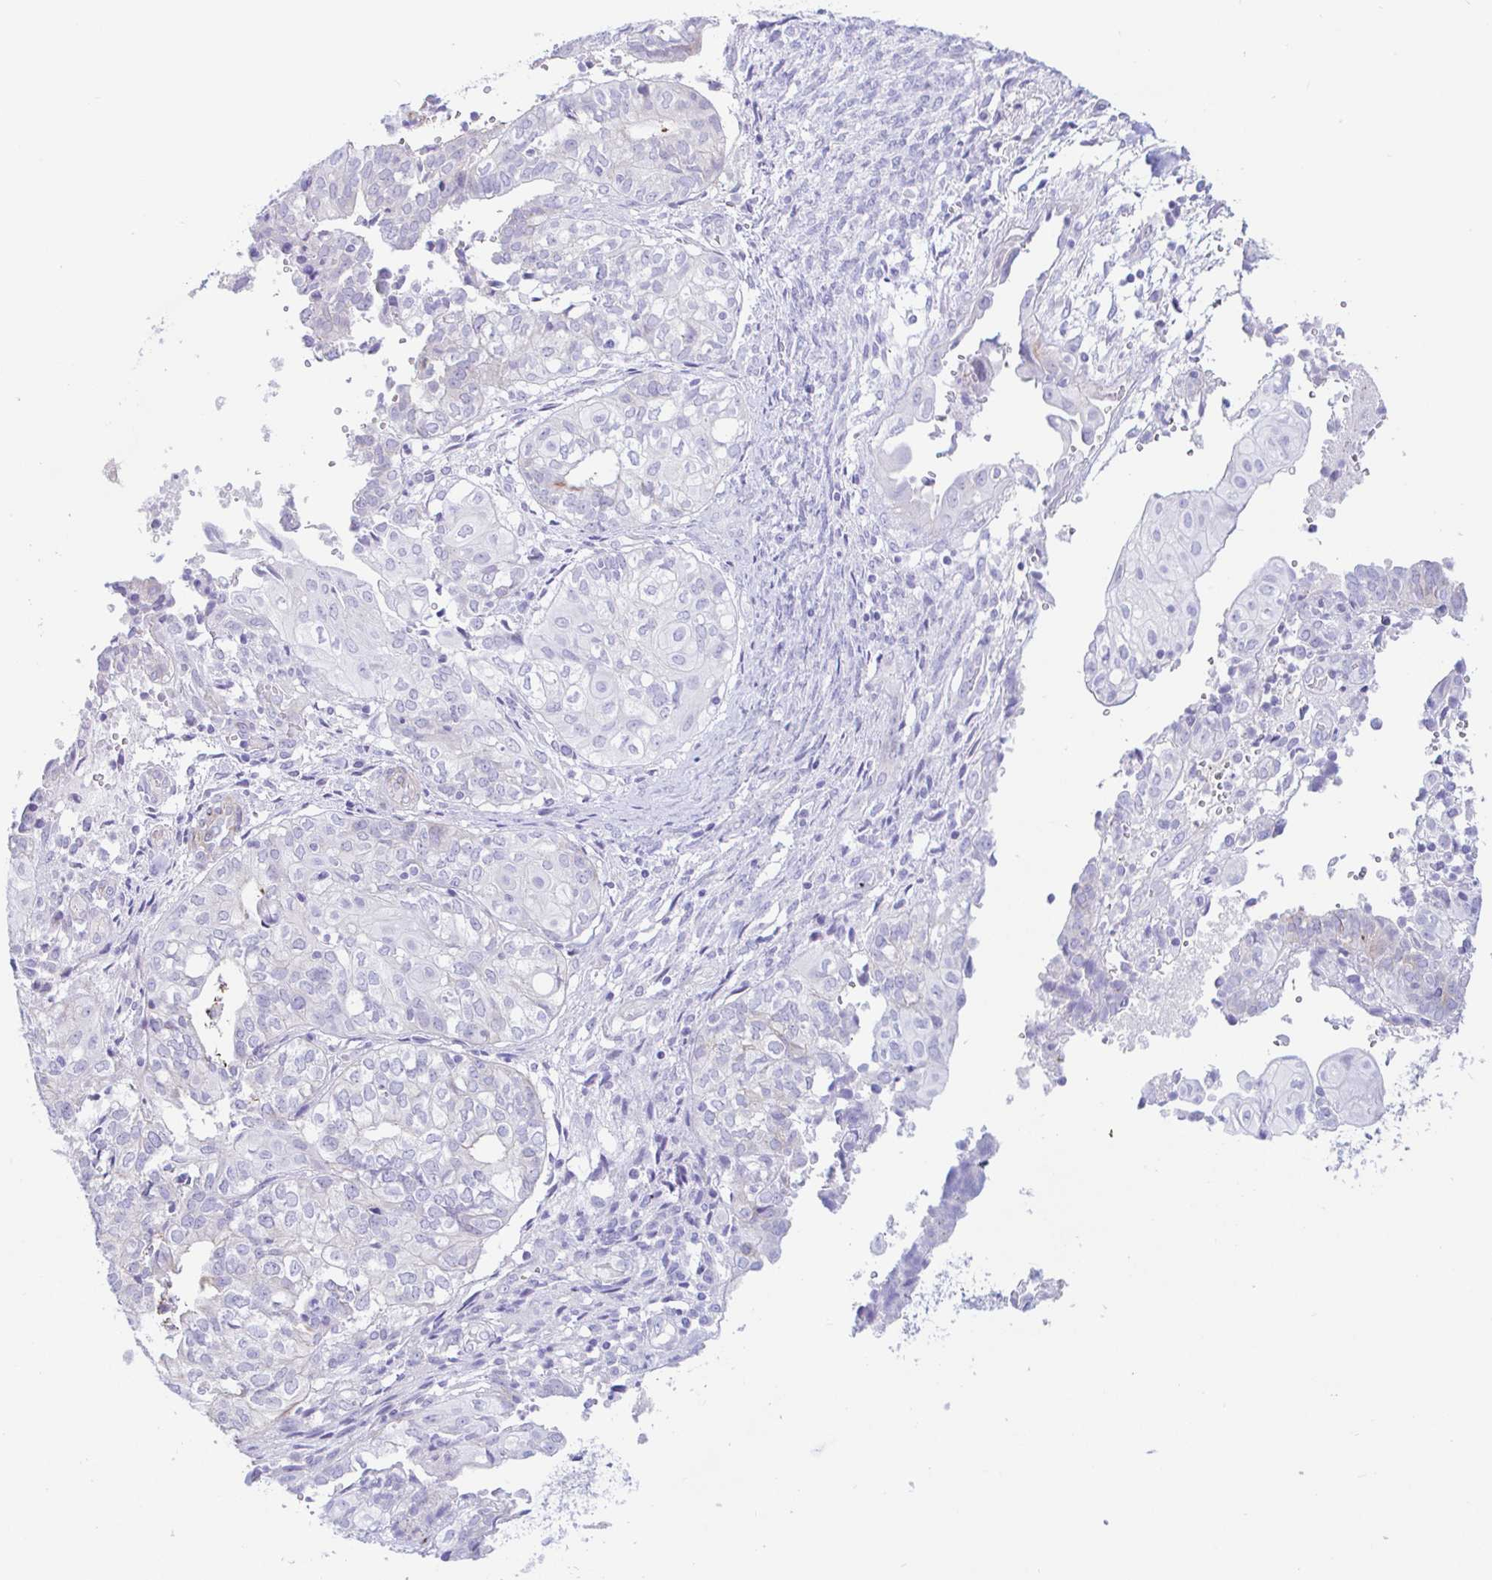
{"staining": {"intensity": "negative", "quantity": "none", "location": "none"}, "tissue": "ovarian cancer", "cell_type": "Tumor cells", "image_type": "cancer", "snomed": [{"axis": "morphology", "description": "Carcinoma, endometroid"}, {"axis": "topography", "description": "Ovary"}], "caption": "An image of ovarian cancer stained for a protein exhibits no brown staining in tumor cells. (Stains: DAB (3,3'-diaminobenzidine) IHC with hematoxylin counter stain, Microscopy: brightfield microscopy at high magnification).", "gene": "PINLYP", "patient": {"sex": "female", "age": 64}}